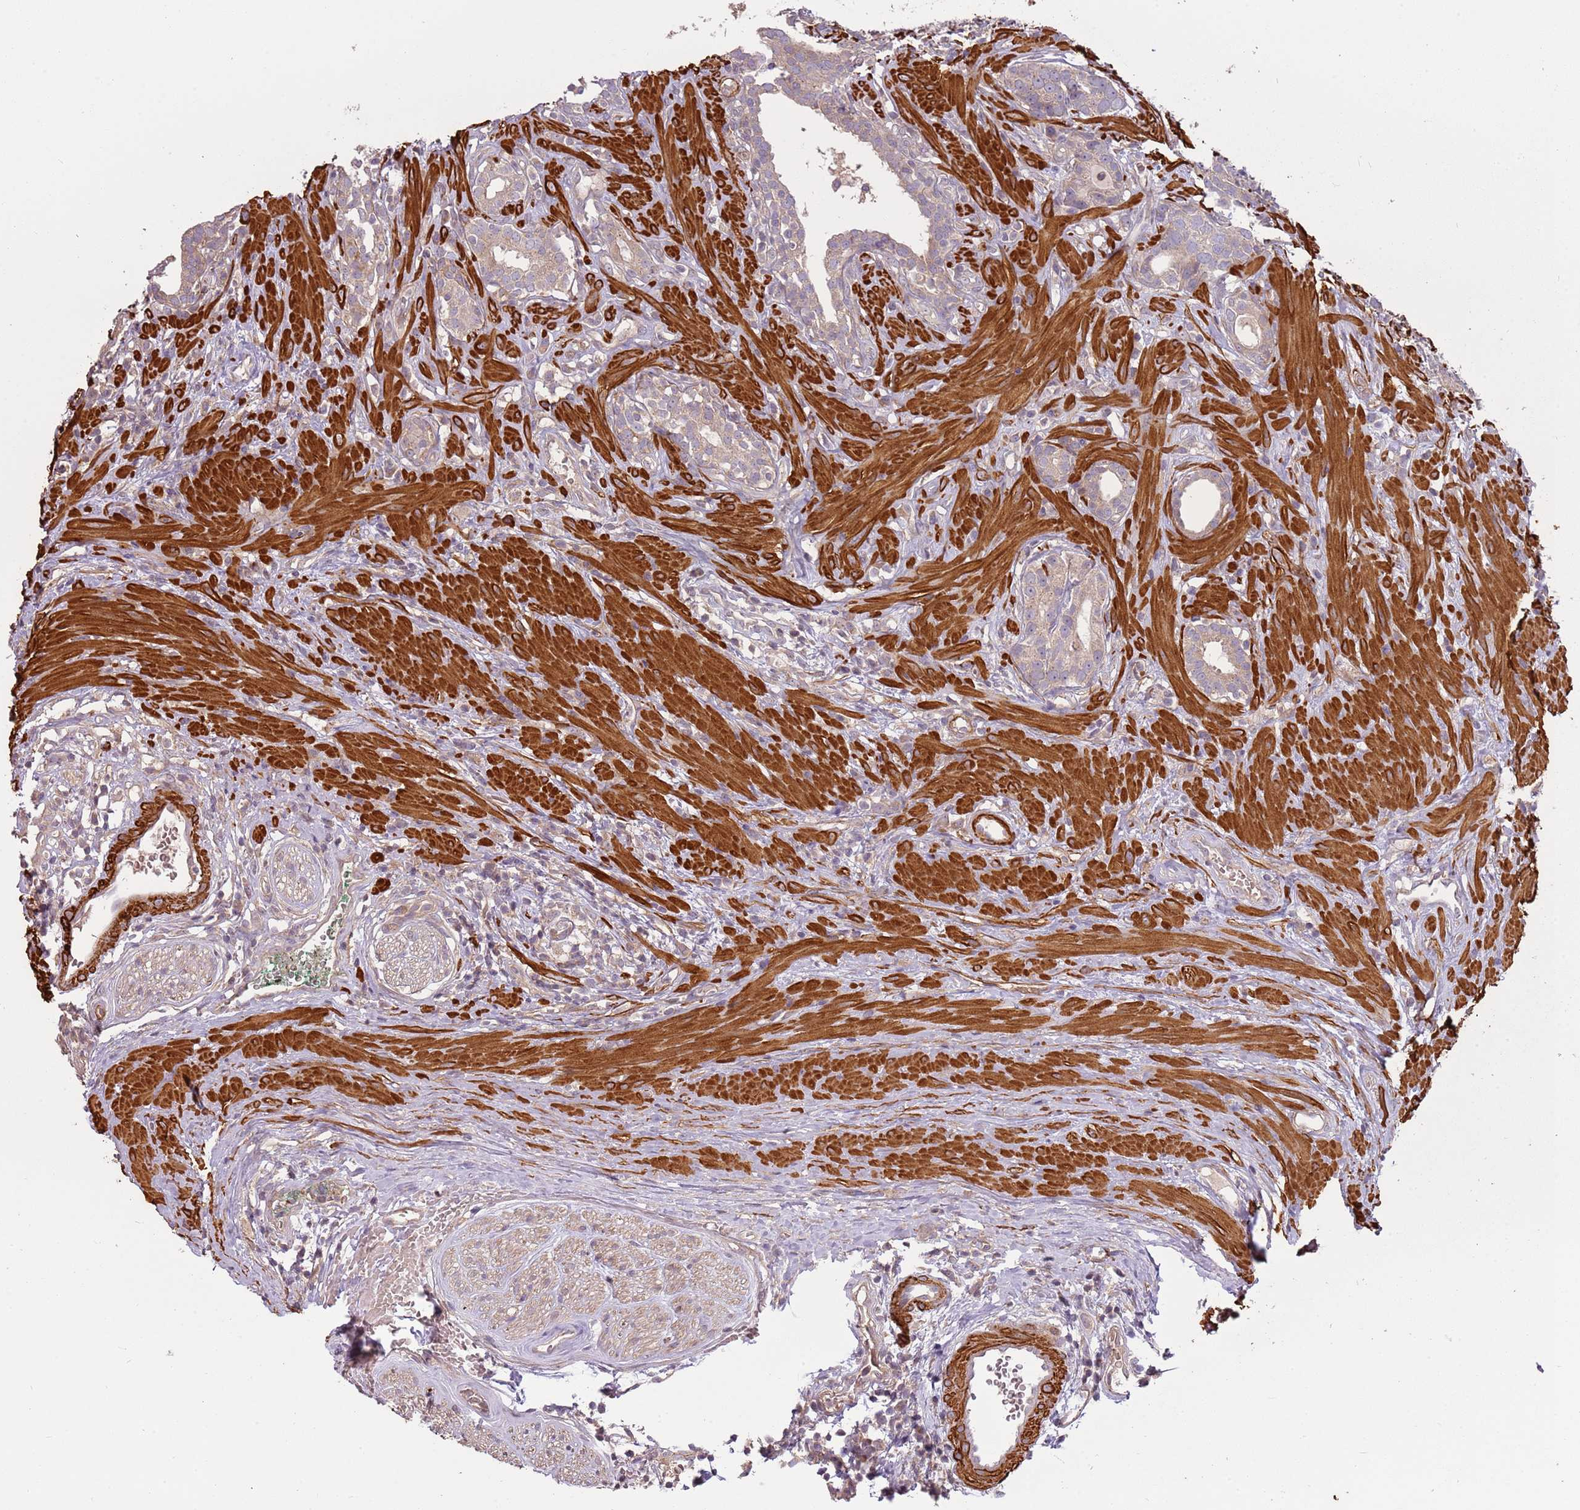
{"staining": {"intensity": "weak", "quantity": "<25%", "location": "cytoplasmic/membranous"}, "tissue": "prostate cancer", "cell_type": "Tumor cells", "image_type": "cancer", "snomed": [{"axis": "morphology", "description": "Adenocarcinoma, High grade"}, {"axis": "topography", "description": "Prostate"}], "caption": "Immunohistochemistry (IHC) of prostate cancer (adenocarcinoma (high-grade)) displays no expression in tumor cells.", "gene": "RNF128", "patient": {"sex": "male", "age": 67}}